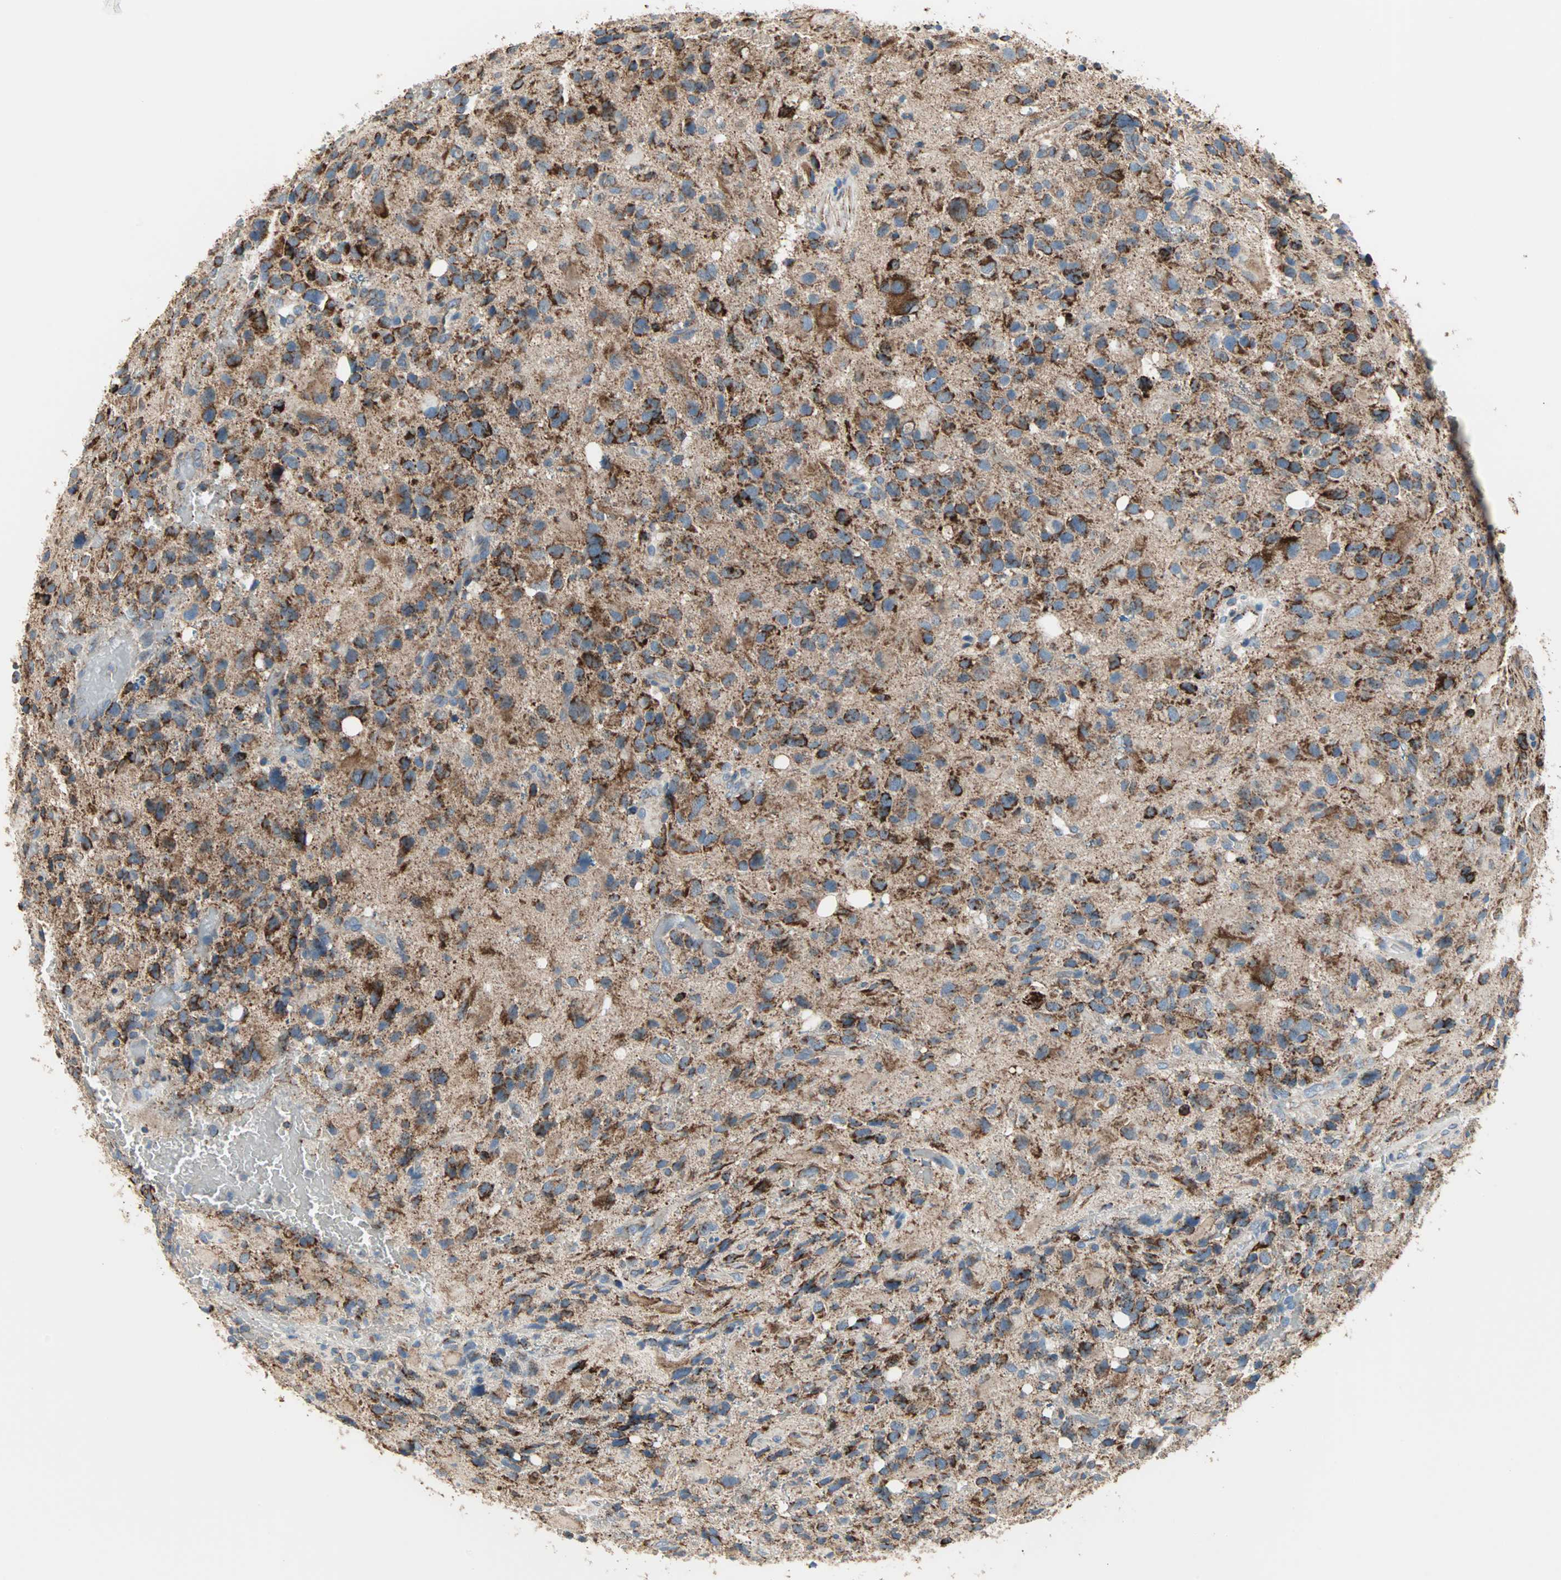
{"staining": {"intensity": "strong", "quantity": ">75%", "location": "cytoplasmic/membranous"}, "tissue": "glioma", "cell_type": "Tumor cells", "image_type": "cancer", "snomed": [{"axis": "morphology", "description": "Glioma, malignant, High grade"}, {"axis": "topography", "description": "Brain"}], "caption": "Protein expression analysis of human glioma reveals strong cytoplasmic/membranous positivity in approximately >75% of tumor cells.", "gene": "TST", "patient": {"sex": "male", "age": 48}}